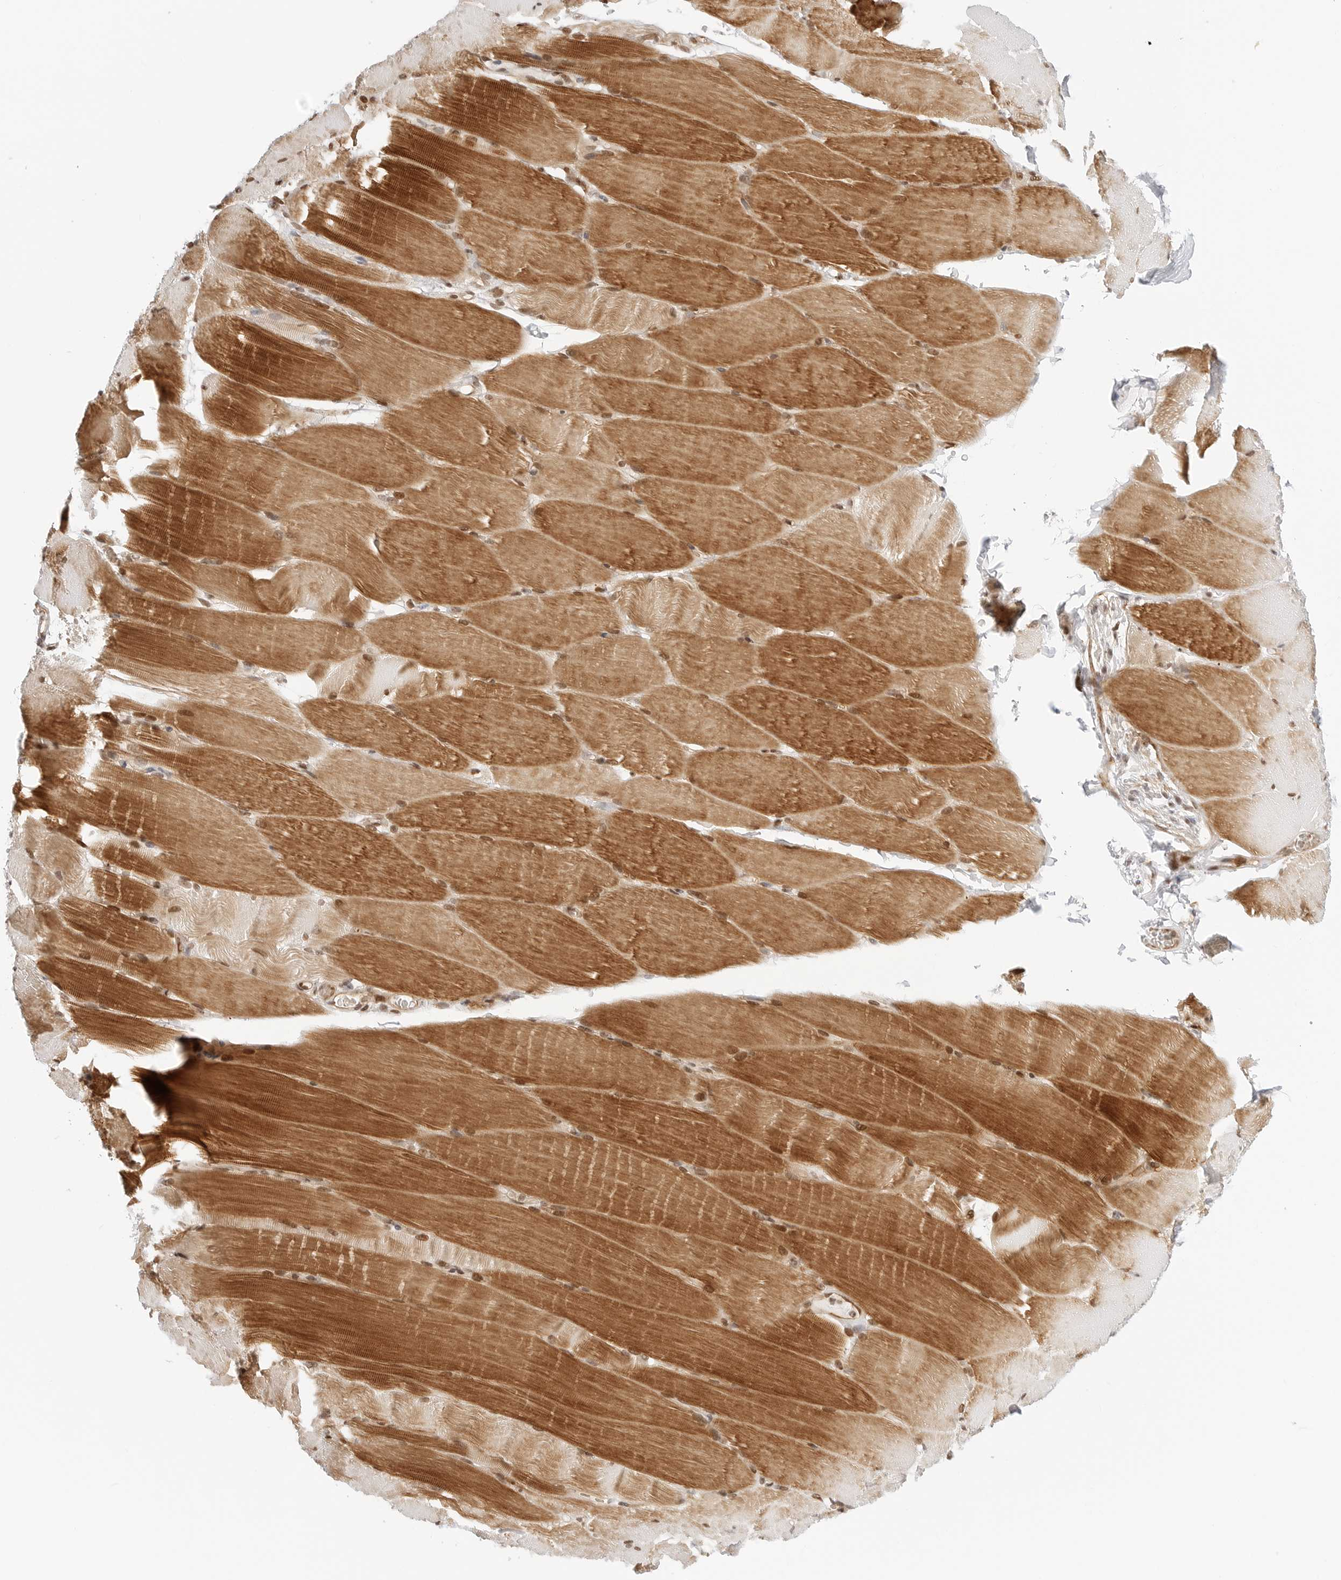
{"staining": {"intensity": "moderate", "quantity": ">75%", "location": "cytoplasmic/membranous,nuclear"}, "tissue": "skeletal muscle", "cell_type": "Myocytes", "image_type": "normal", "snomed": [{"axis": "morphology", "description": "Normal tissue, NOS"}, {"axis": "topography", "description": "Skeletal muscle"}, {"axis": "topography", "description": "Parathyroid gland"}], "caption": "A high-resolution image shows immunohistochemistry staining of normal skeletal muscle, which shows moderate cytoplasmic/membranous,nuclear staining in approximately >75% of myocytes. The staining is performed using DAB brown chromogen to label protein expression. The nuclei are counter-stained blue using hematoxylin.", "gene": "ZNF613", "patient": {"sex": "female", "age": 37}}